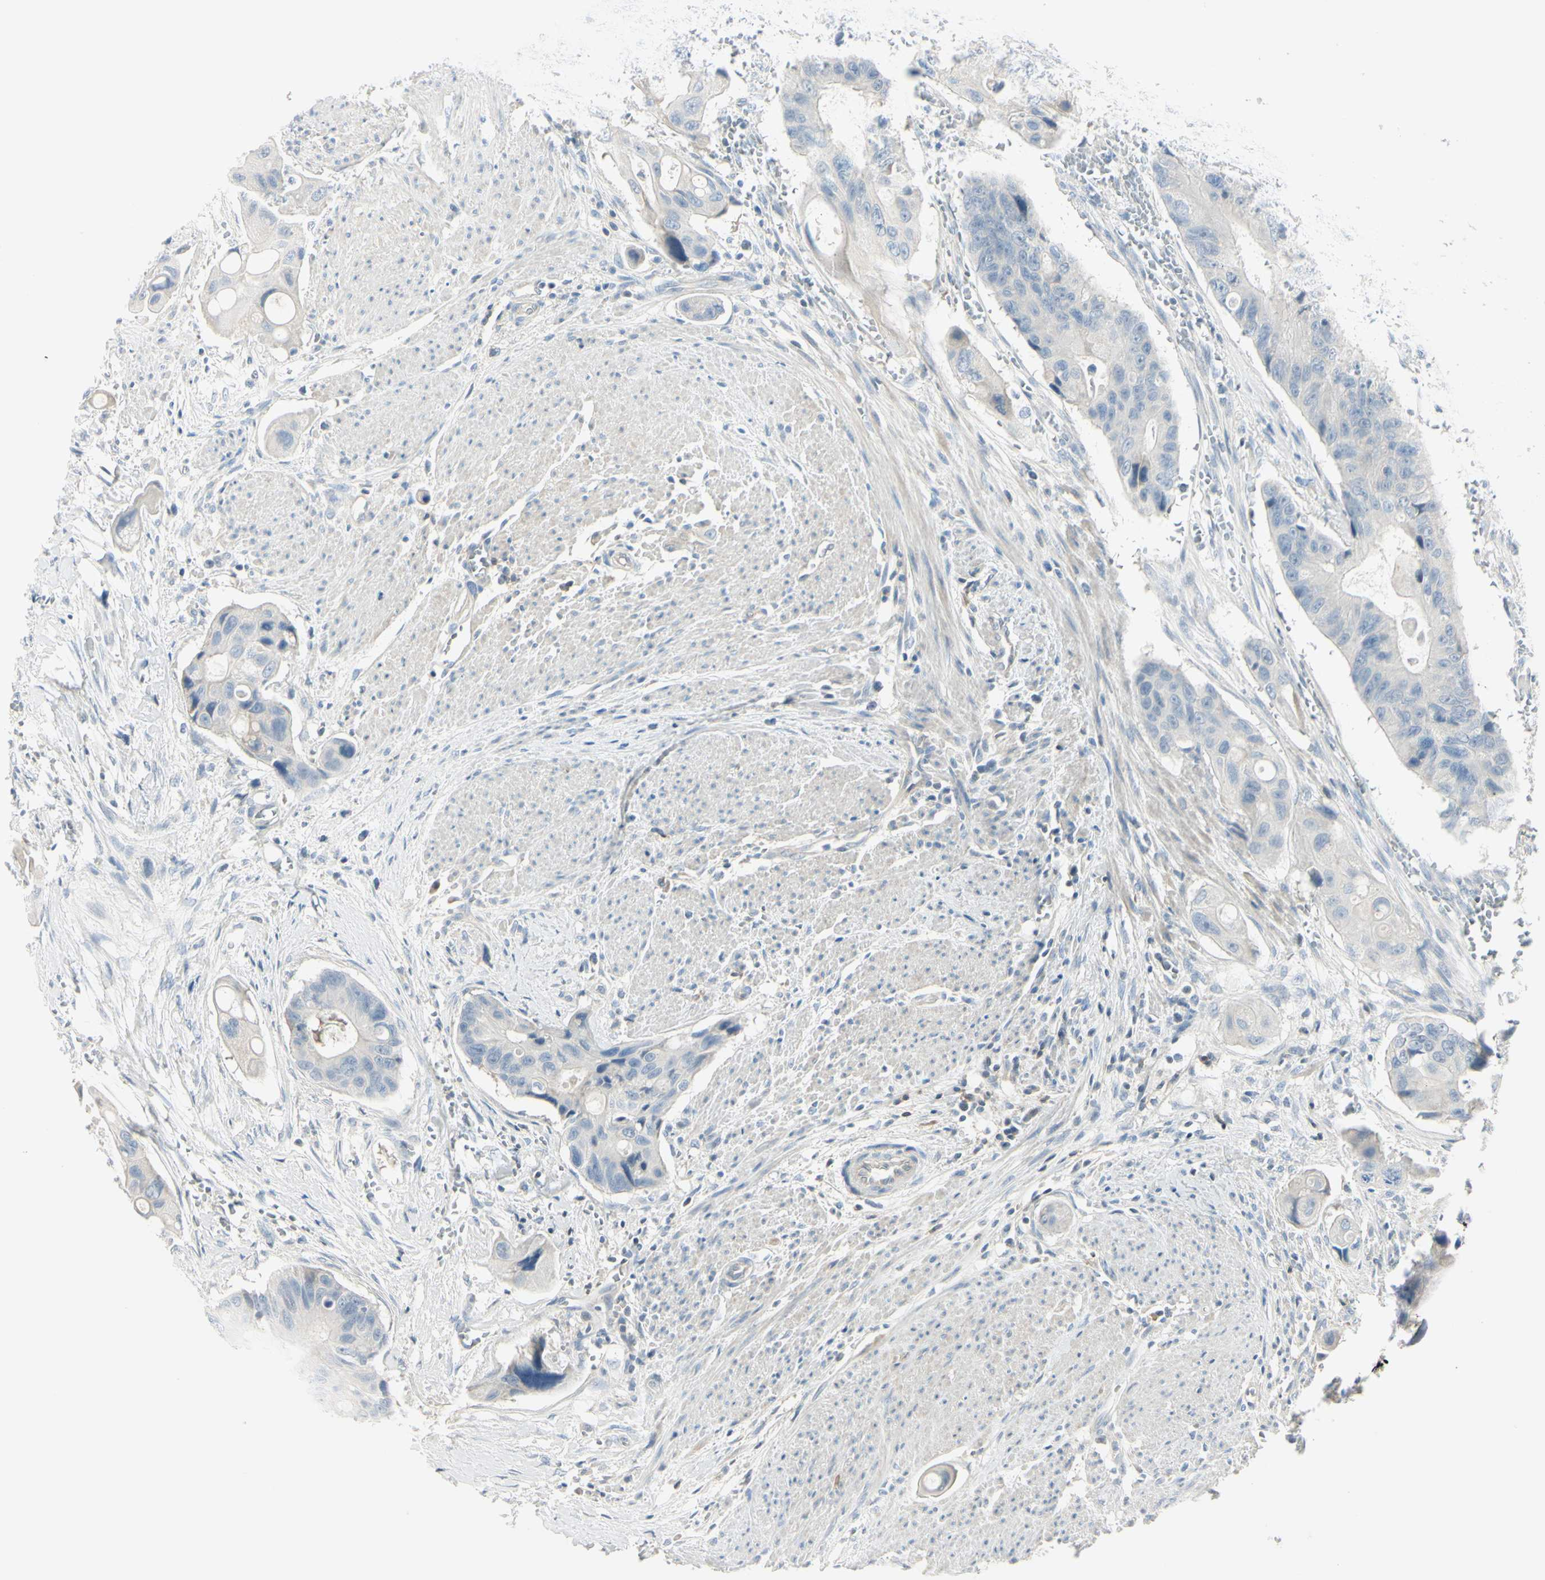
{"staining": {"intensity": "negative", "quantity": "none", "location": "none"}, "tissue": "colorectal cancer", "cell_type": "Tumor cells", "image_type": "cancer", "snomed": [{"axis": "morphology", "description": "Adenocarcinoma, NOS"}, {"axis": "topography", "description": "Colon"}], "caption": "Immunohistochemical staining of colorectal adenocarcinoma shows no significant expression in tumor cells. (DAB (3,3'-diaminobenzidine) immunohistochemistry, high magnification).", "gene": "ASB9", "patient": {"sex": "female", "age": 57}}